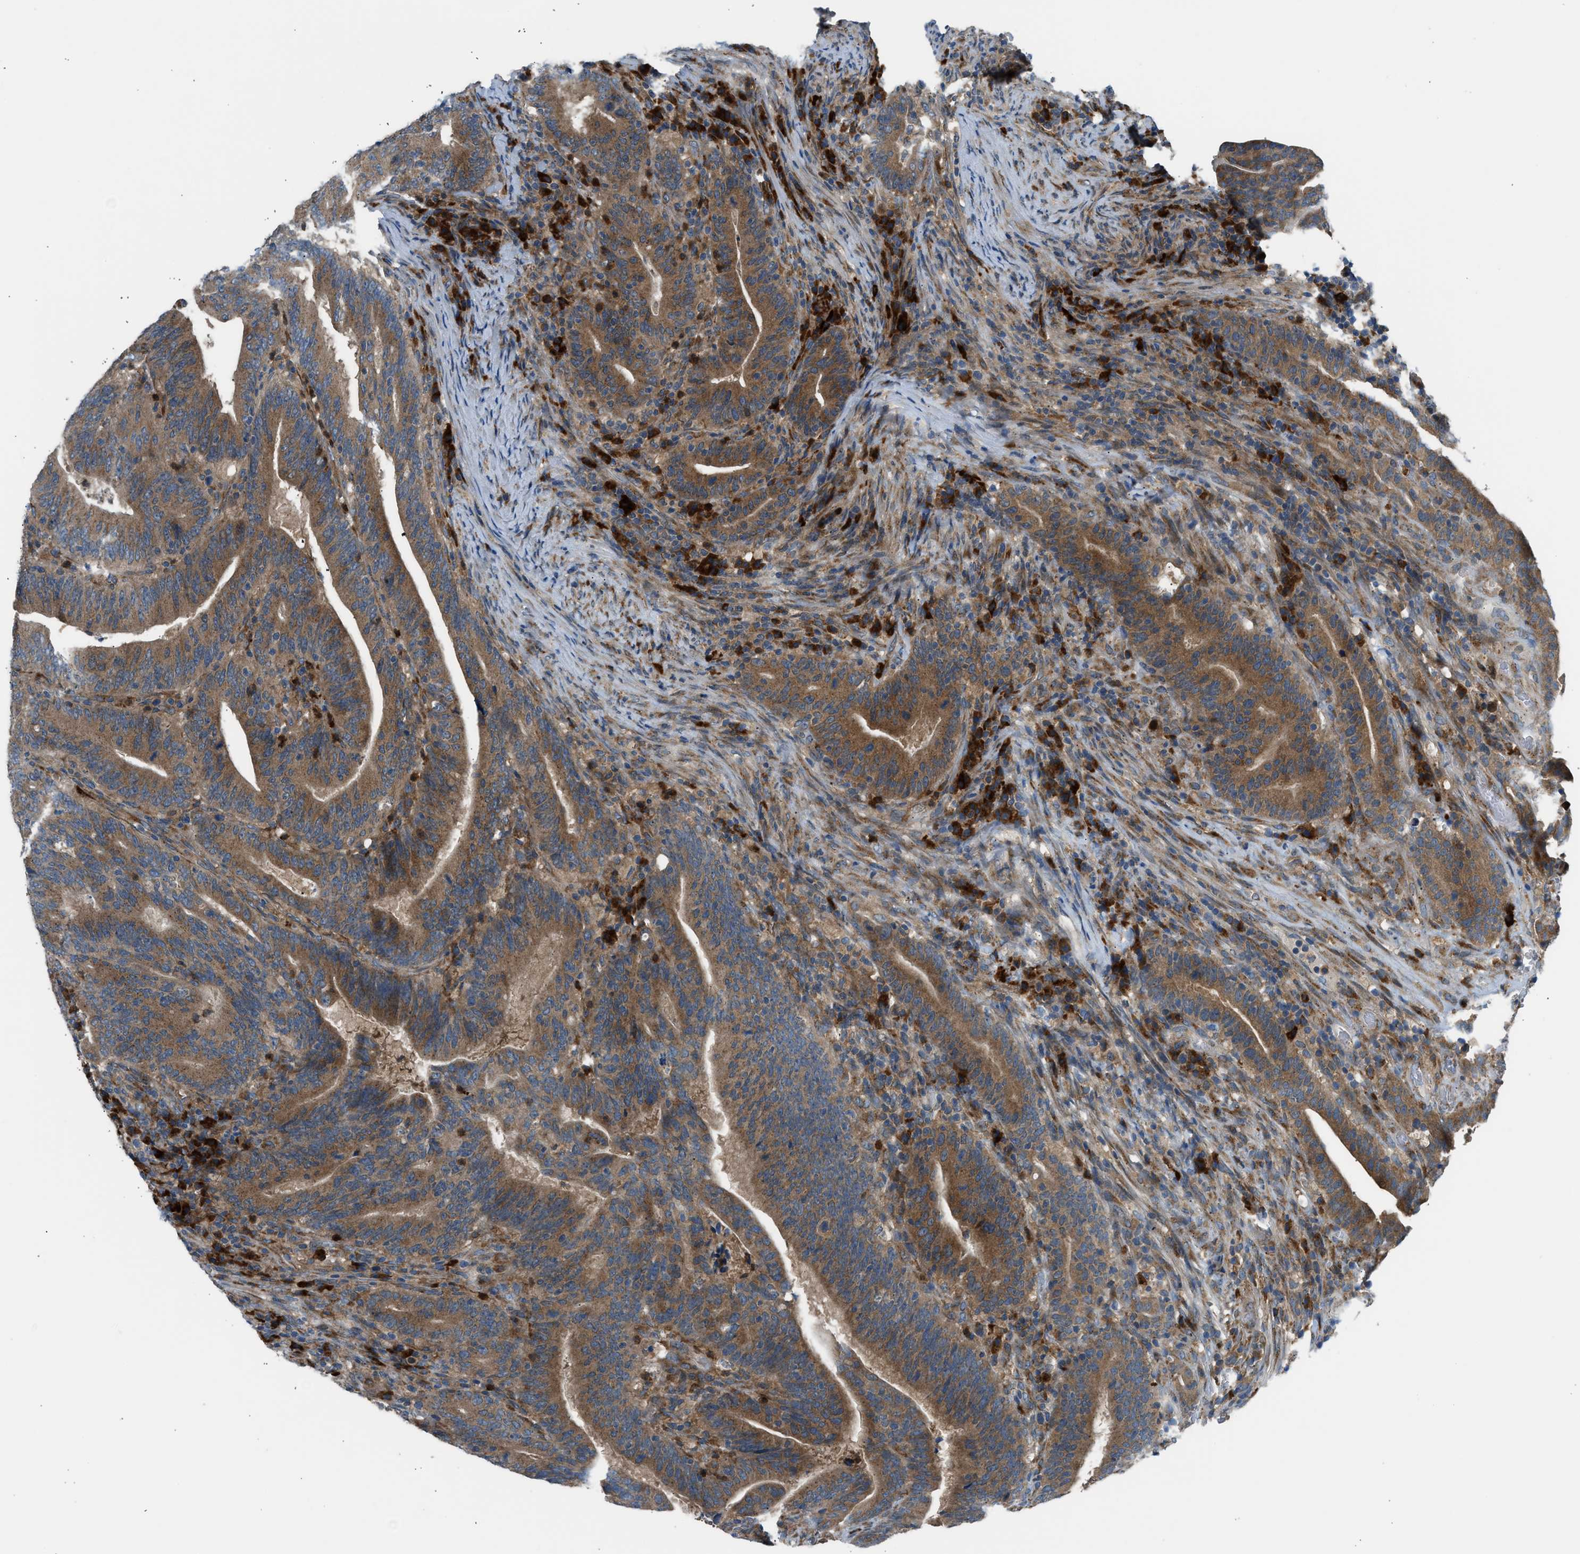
{"staining": {"intensity": "moderate", "quantity": ">75%", "location": "cytoplasmic/membranous"}, "tissue": "colorectal cancer", "cell_type": "Tumor cells", "image_type": "cancer", "snomed": [{"axis": "morphology", "description": "Adenocarcinoma, NOS"}, {"axis": "topography", "description": "Colon"}], "caption": "A brown stain labels moderate cytoplasmic/membranous positivity of a protein in human colorectal cancer (adenocarcinoma) tumor cells.", "gene": "EDARADD", "patient": {"sex": "female", "age": 66}}